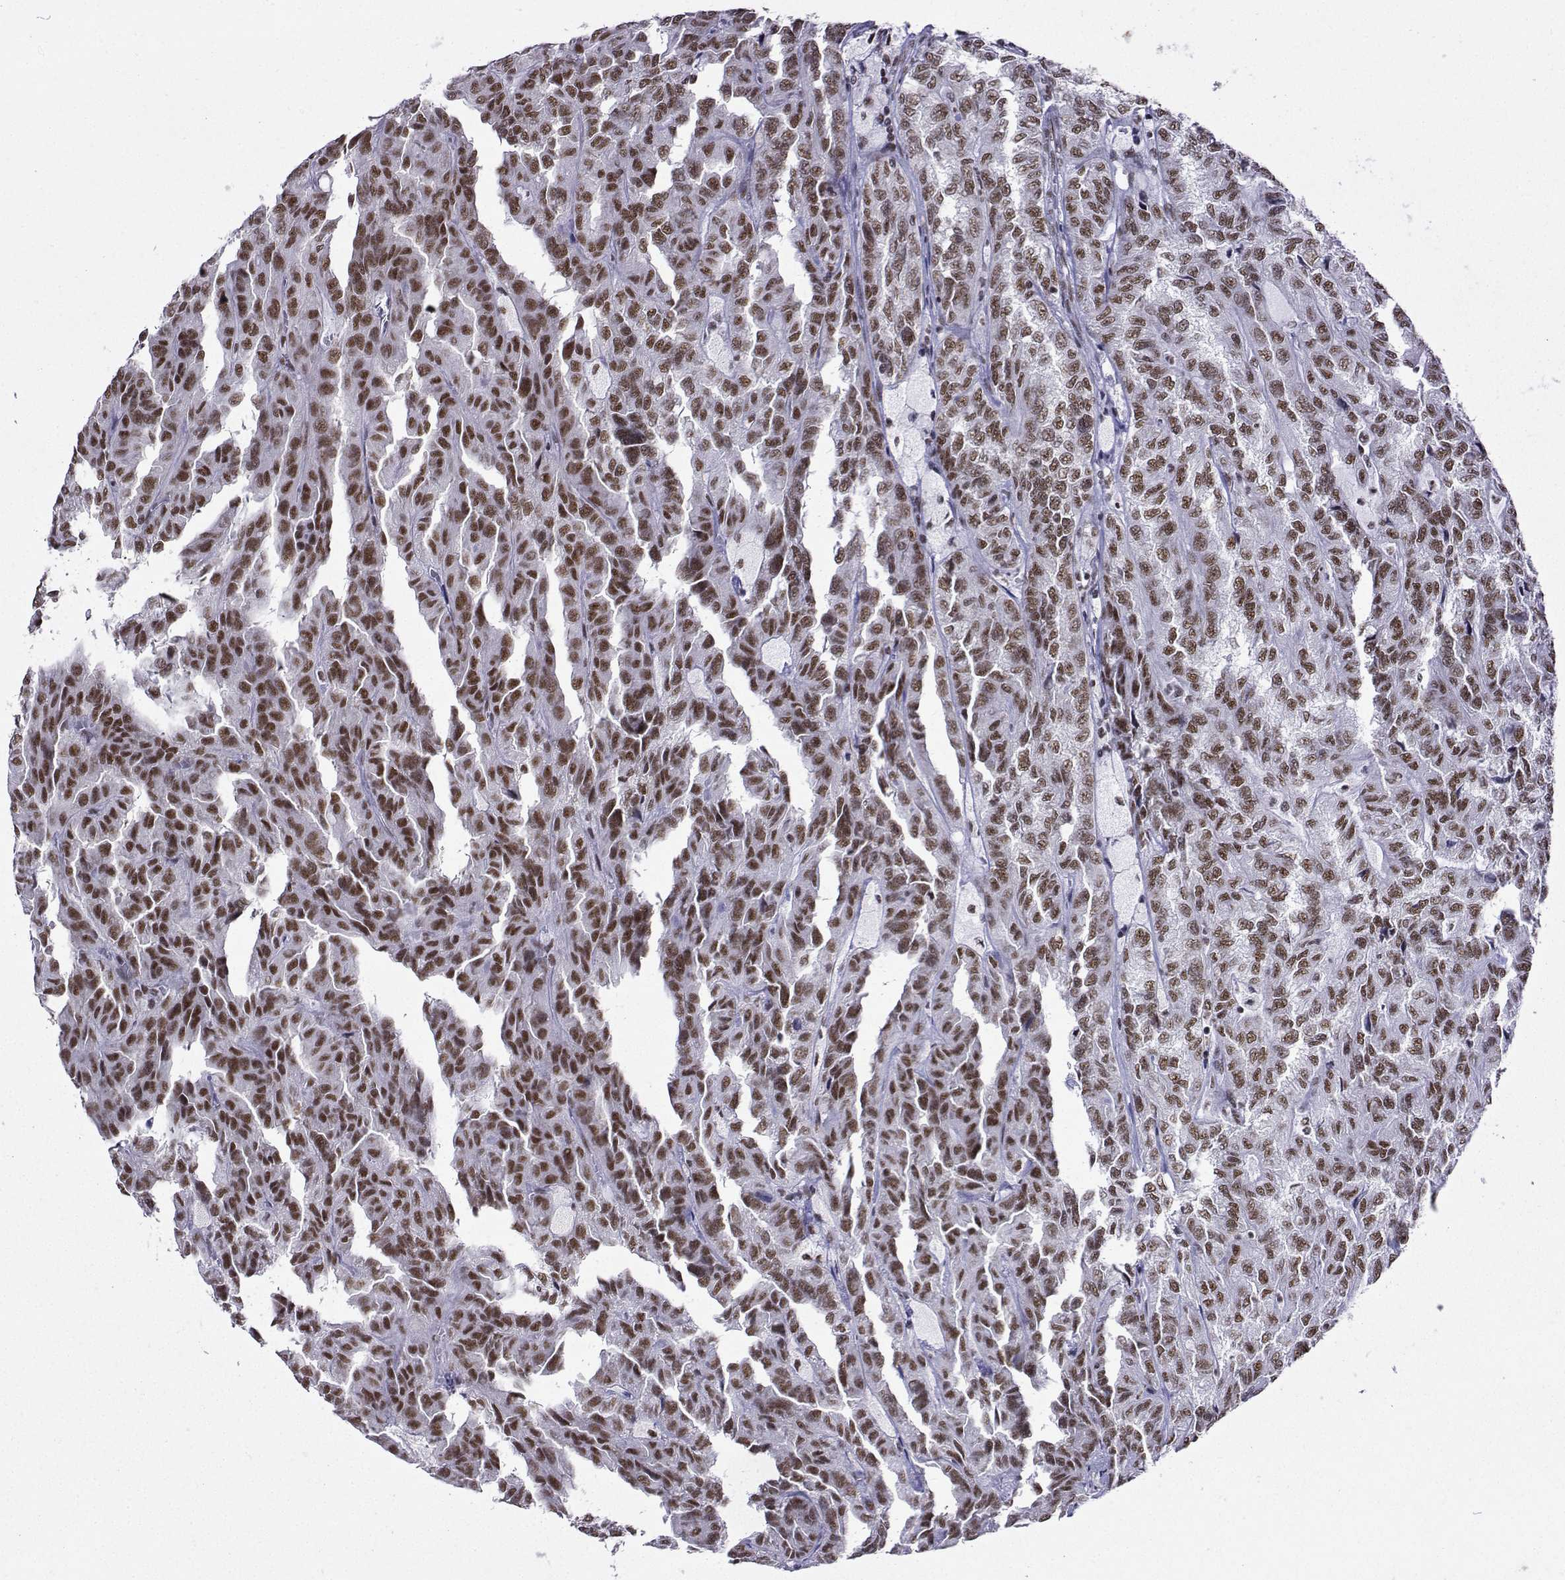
{"staining": {"intensity": "moderate", "quantity": ">75%", "location": "nuclear"}, "tissue": "renal cancer", "cell_type": "Tumor cells", "image_type": "cancer", "snomed": [{"axis": "morphology", "description": "Adenocarcinoma, NOS"}, {"axis": "topography", "description": "Kidney"}], "caption": "Immunohistochemistry (DAB) staining of human renal cancer displays moderate nuclear protein positivity in approximately >75% of tumor cells.", "gene": "SNRPB2", "patient": {"sex": "male", "age": 79}}